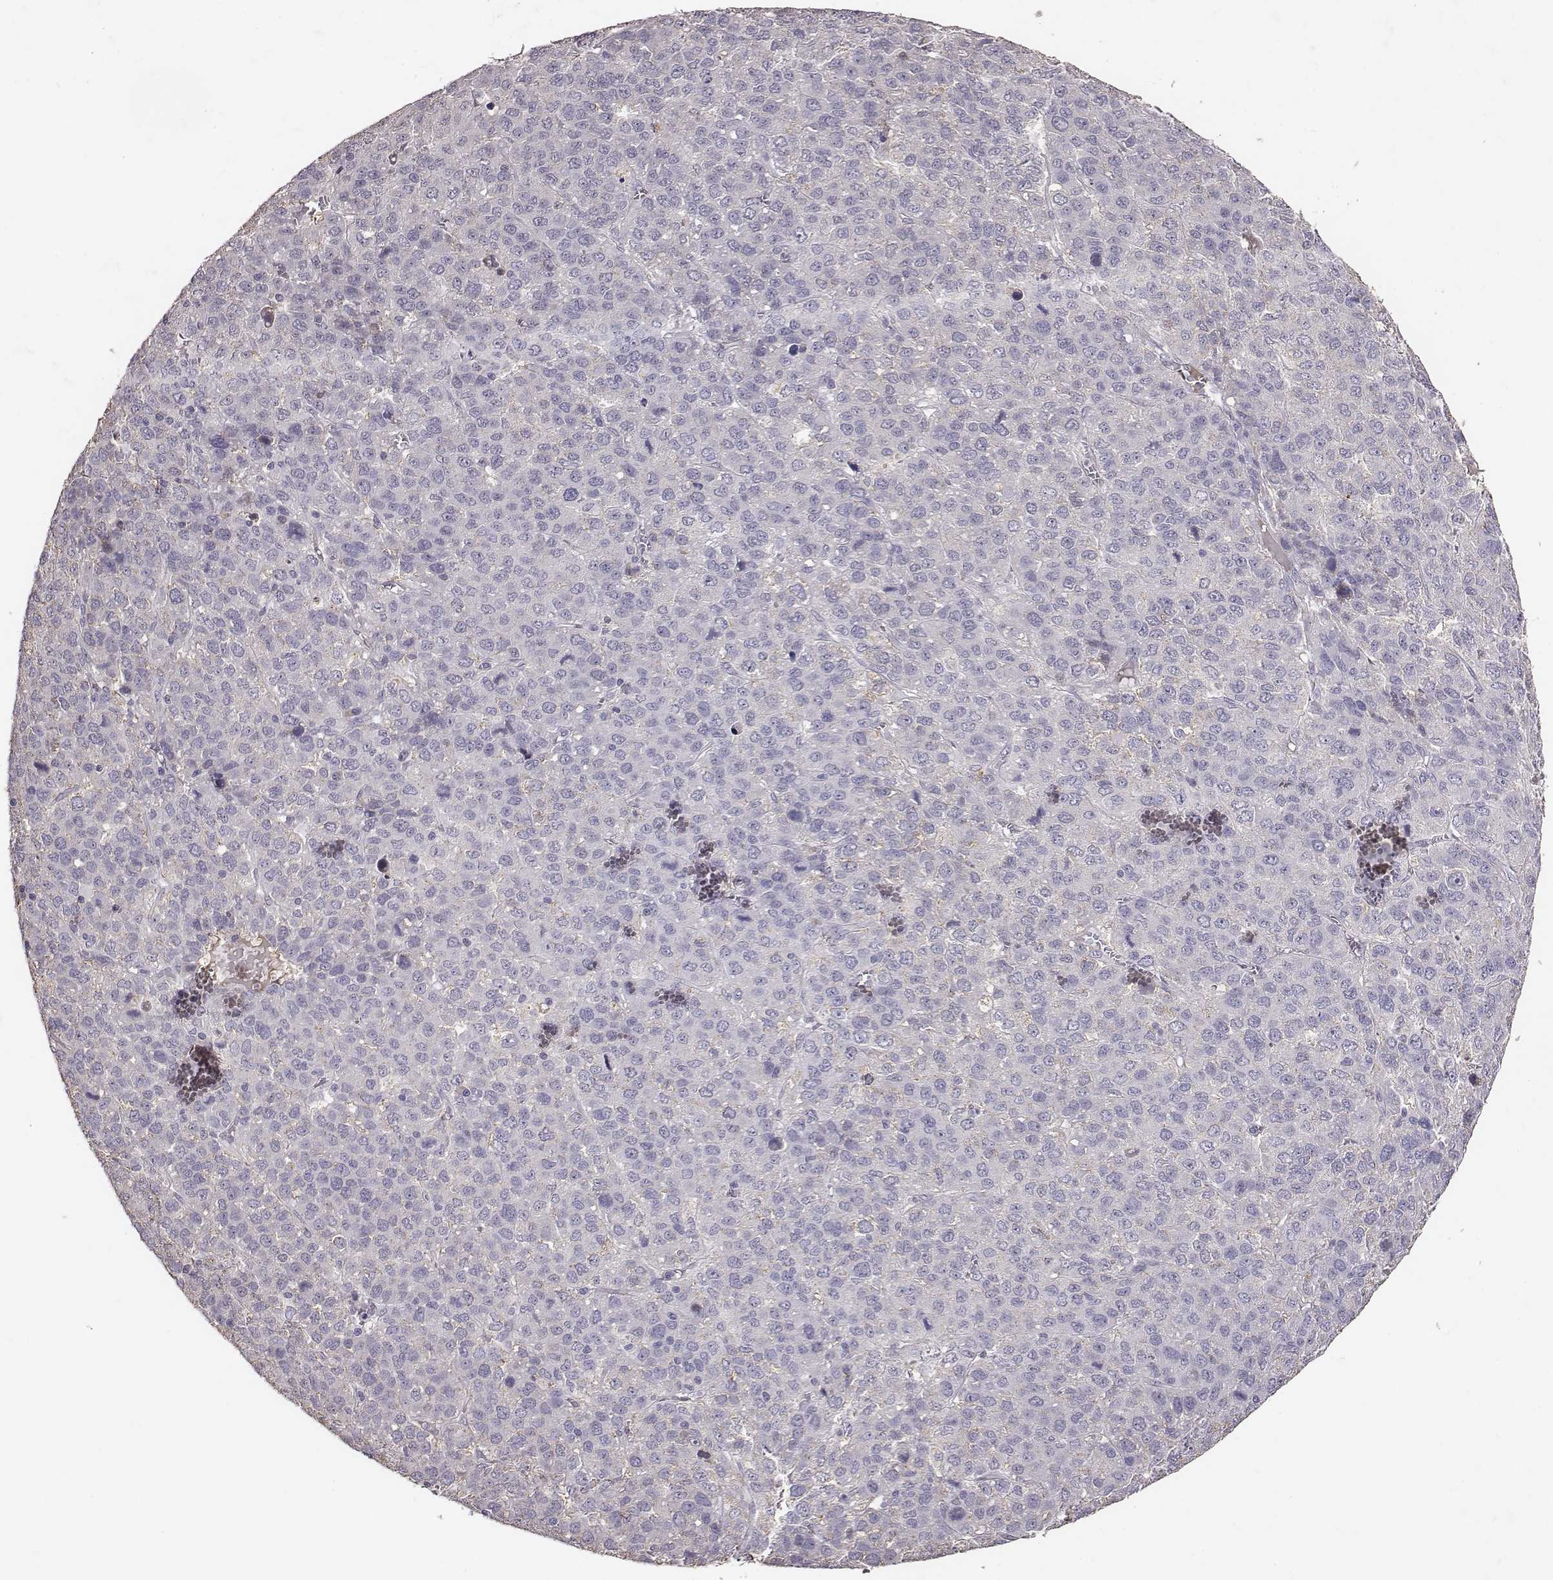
{"staining": {"intensity": "negative", "quantity": "none", "location": "none"}, "tissue": "liver cancer", "cell_type": "Tumor cells", "image_type": "cancer", "snomed": [{"axis": "morphology", "description": "Carcinoma, Hepatocellular, NOS"}, {"axis": "topography", "description": "Liver"}], "caption": "Protein analysis of liver hepatocellular carcinoma reveals no significant staining in tumor cells.", "gene": "SLC22A6", "patient": {"sex": "male", "age": 69}}